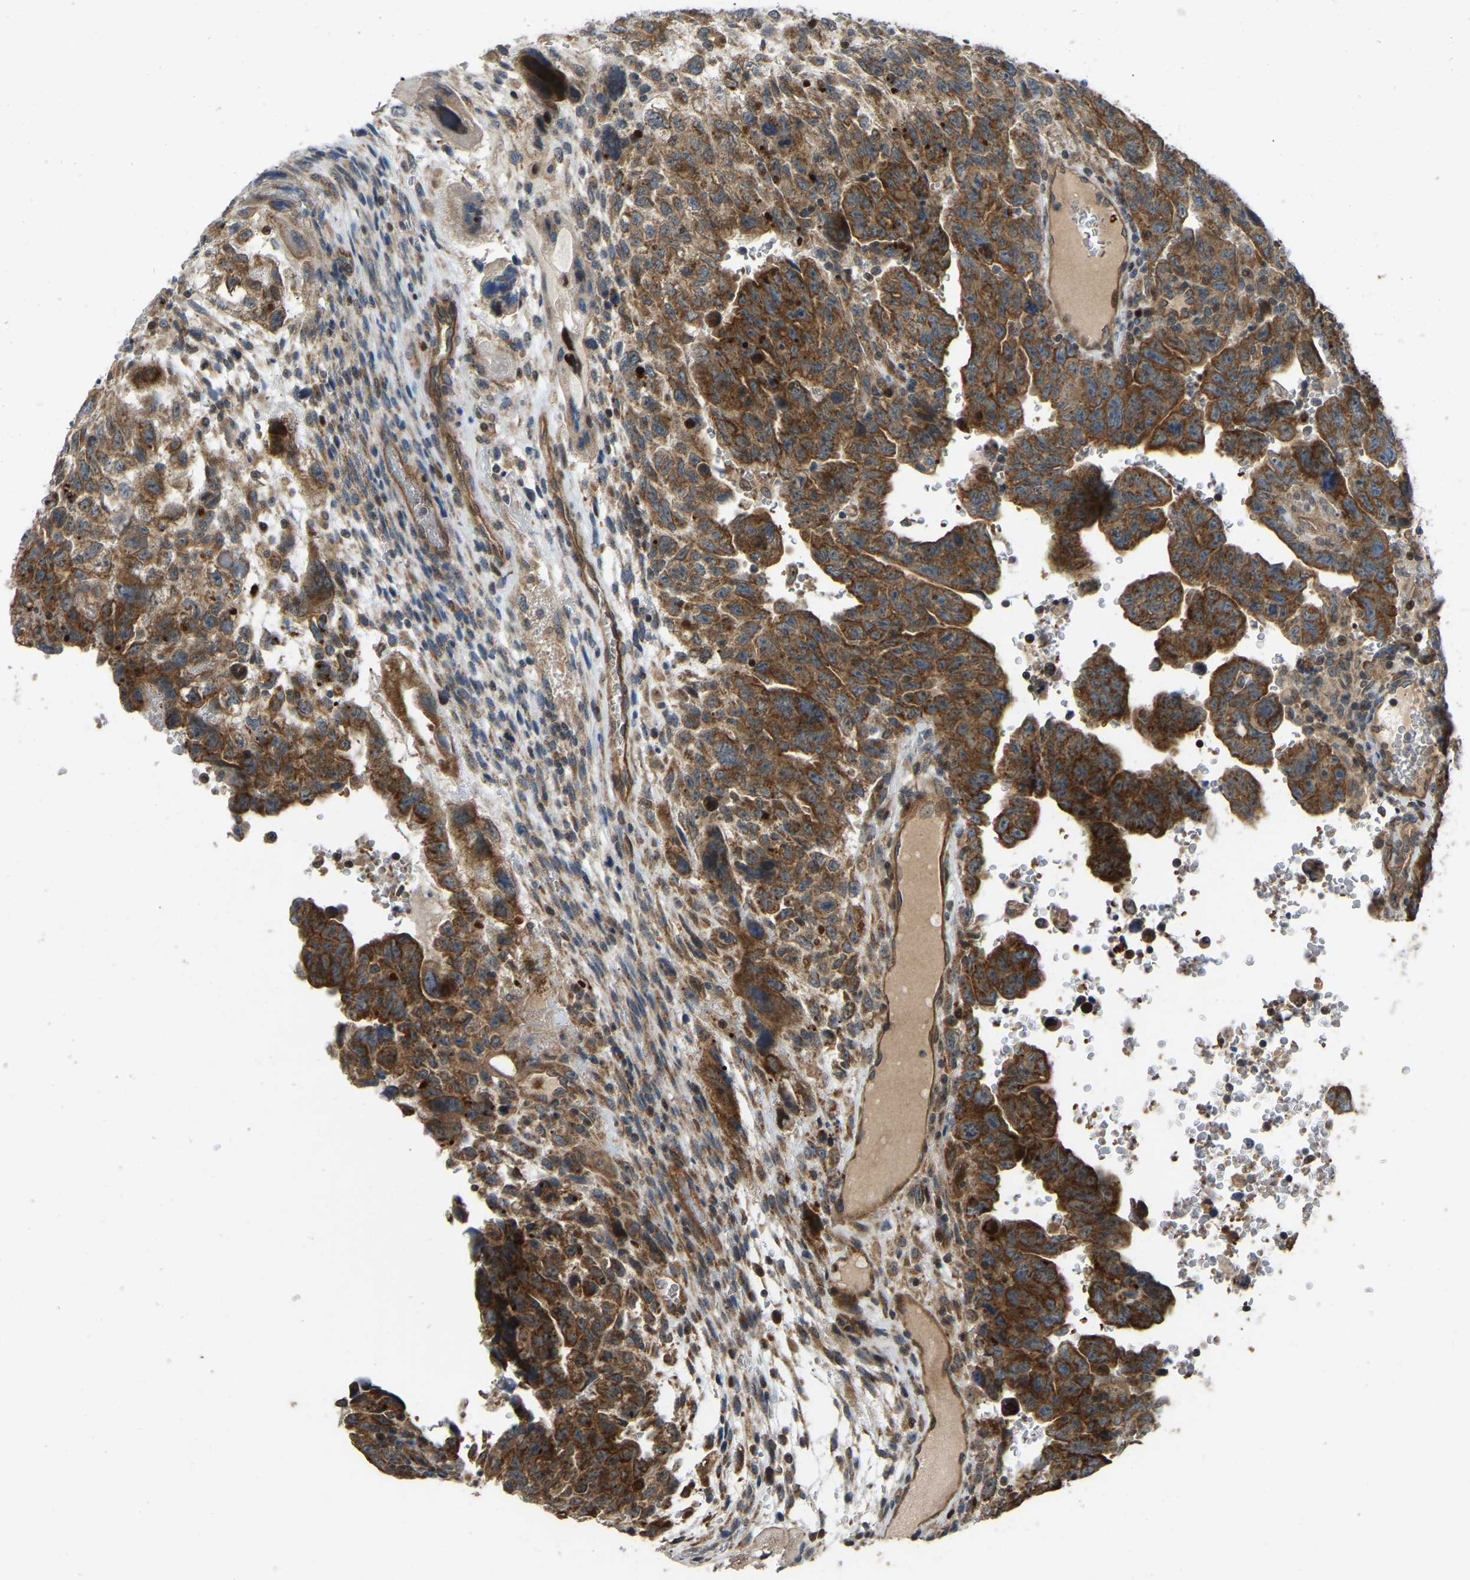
{"staining": {"intensity": "strong", "quantity": ">75%", "location": "cytoplasmic/membranous"}, "tissue": "testis cancer", "cell_type": "Tumor cells", "image_type": "cancer", "snomed": [{"axis": "morphology", "description": "Carcinoma, Embryonal, NOS"}, {"axis": "topography", "description": "Testis"}], "caption": "Testis embryonal carcinoma tissue shows strong cytoplasmic/membranous positivity in about >75% of tumor cells, visualized by immunohistochemistry. Using DAB (3,3'-diaminobenzidine) (brown) and hematoxylin (blue) stains, captured at high magnification using brightfield microscopy.", "gene": "C21orf91", "patient": {"sex": "male", "age": 28}}